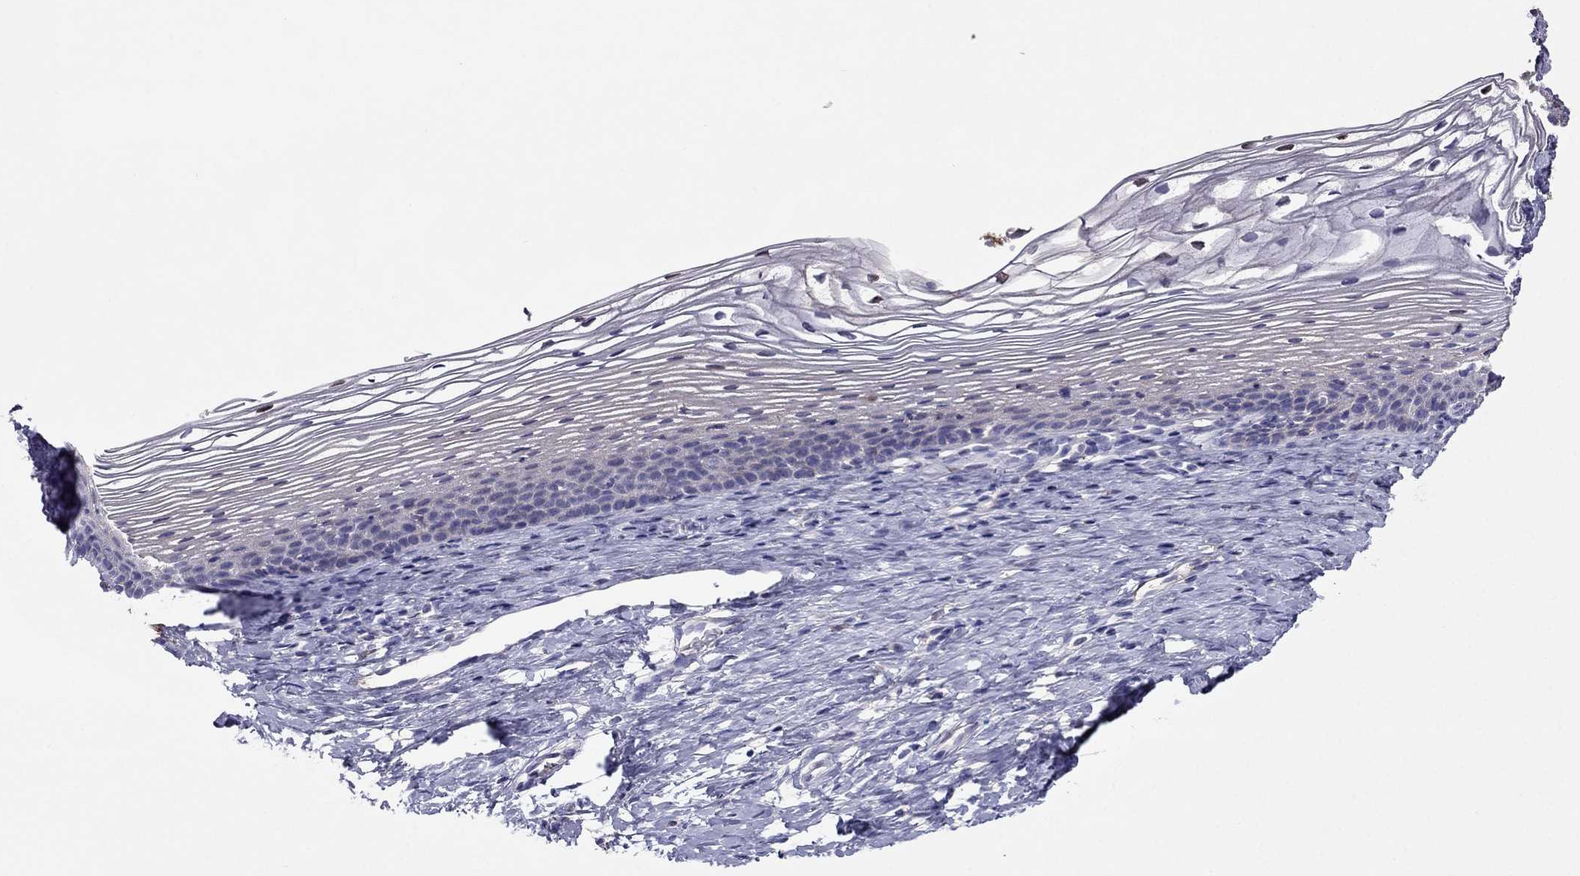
{"staining": {"intensity": "negative", "quantity": "none", "location": "none"}, "tissue": "cervix", "cell_type": "Glandular cells", "image_type": "normal", "snomed": [{"axis": "morphology", "description": "Normal tissue, NOS"}, {"axis": "topography", "description": "Cervix"}], "caption": "There is no significant expression in glandular cells of cervix.", "gene": "TBC1D21", "patient": {"sex": "female", "age": 39}}